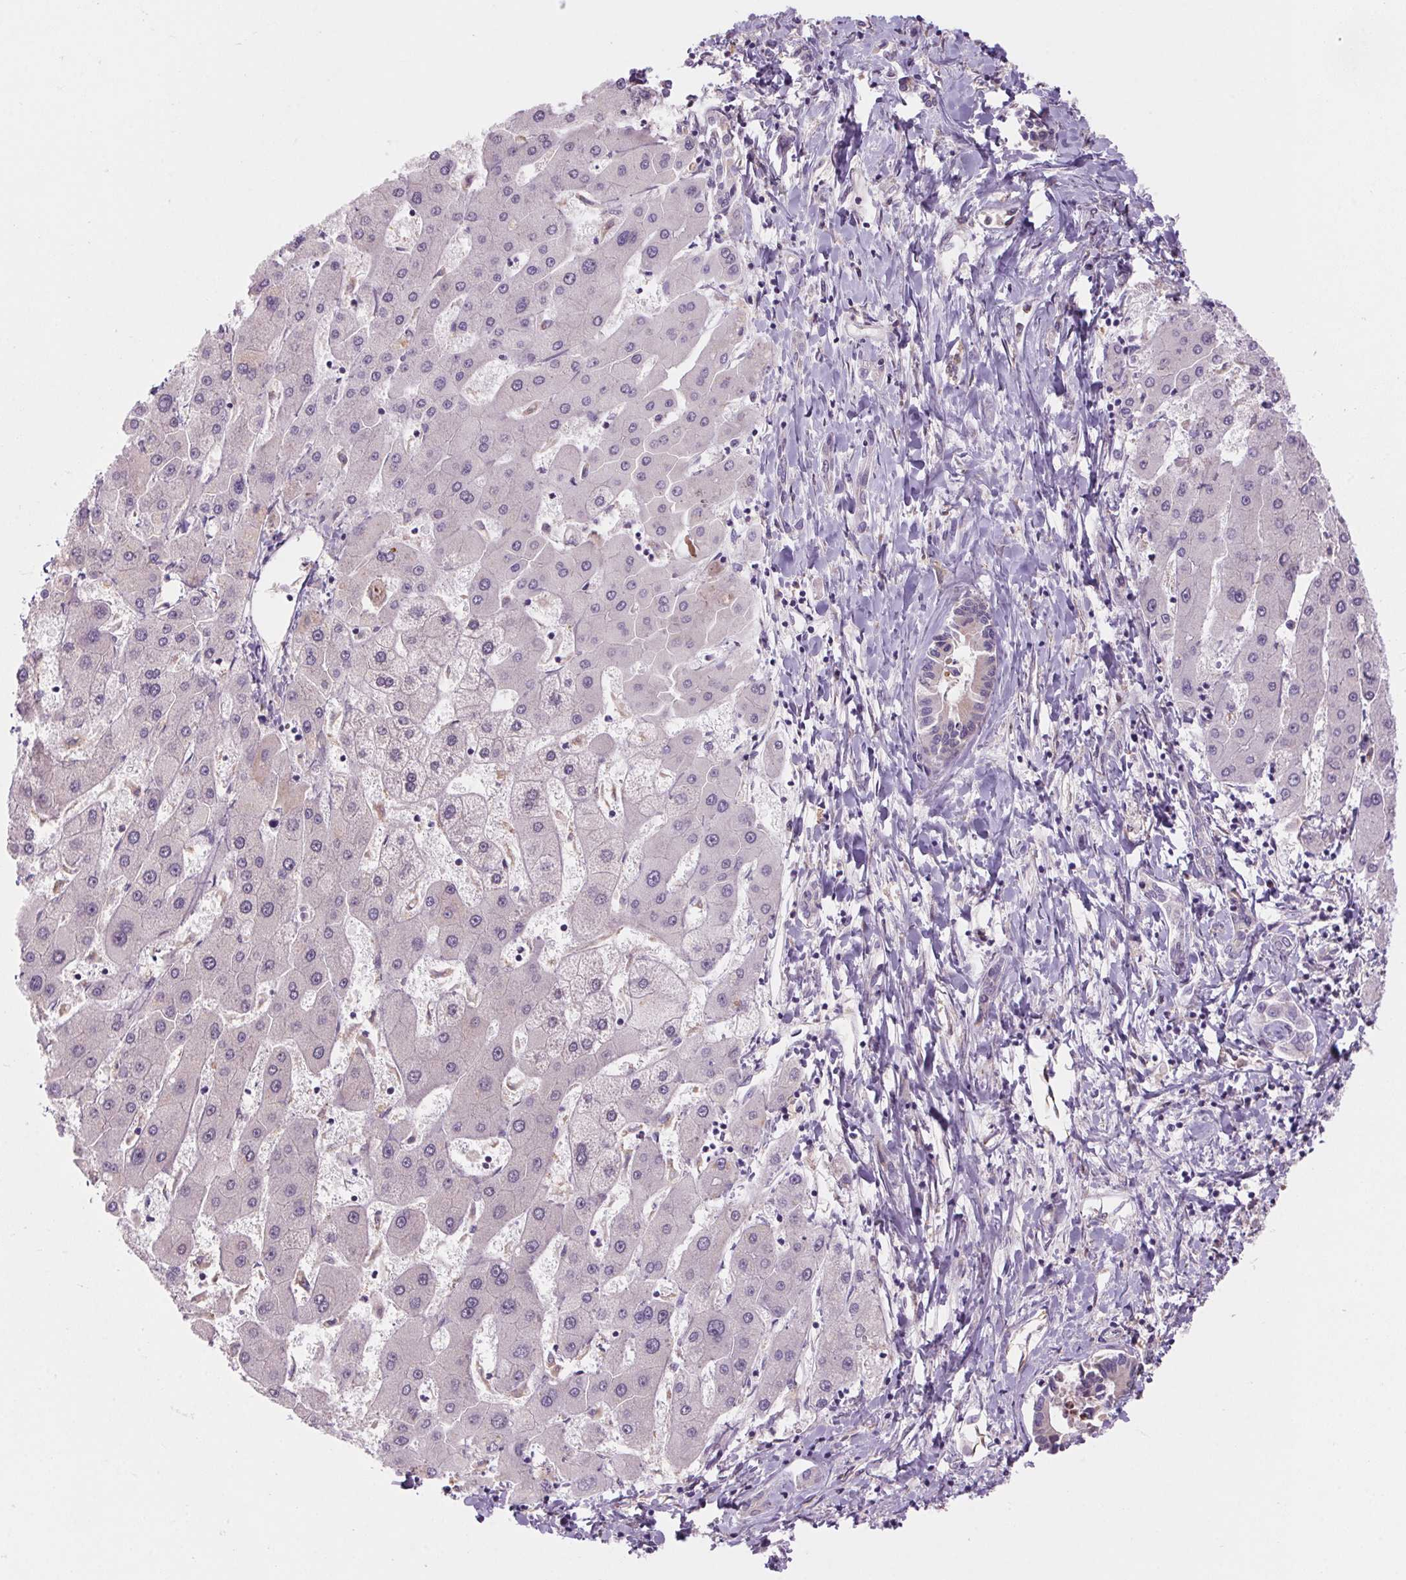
{"staining": {"intensity": "moderate", "quantity": "<25%", "location": "cytoplasmic/membranous"}, "tissue": "liver cancer", "cell_type": "Tumor cells", "image_type": "cancer", "snomed": [{"axis": "morphology", "description": "Cholangiocarcinoma"}, {"axis": "topography", "description": "Liver"}], "caption": "This photomicrograph displays IHC staining of liver cholangiocarcinoma, with low moderate cytoplasmic/membranous expression in about <25% of tumor cells.", "gene": "KLHL20", "patient": {"sex": "male", "age": 66}}